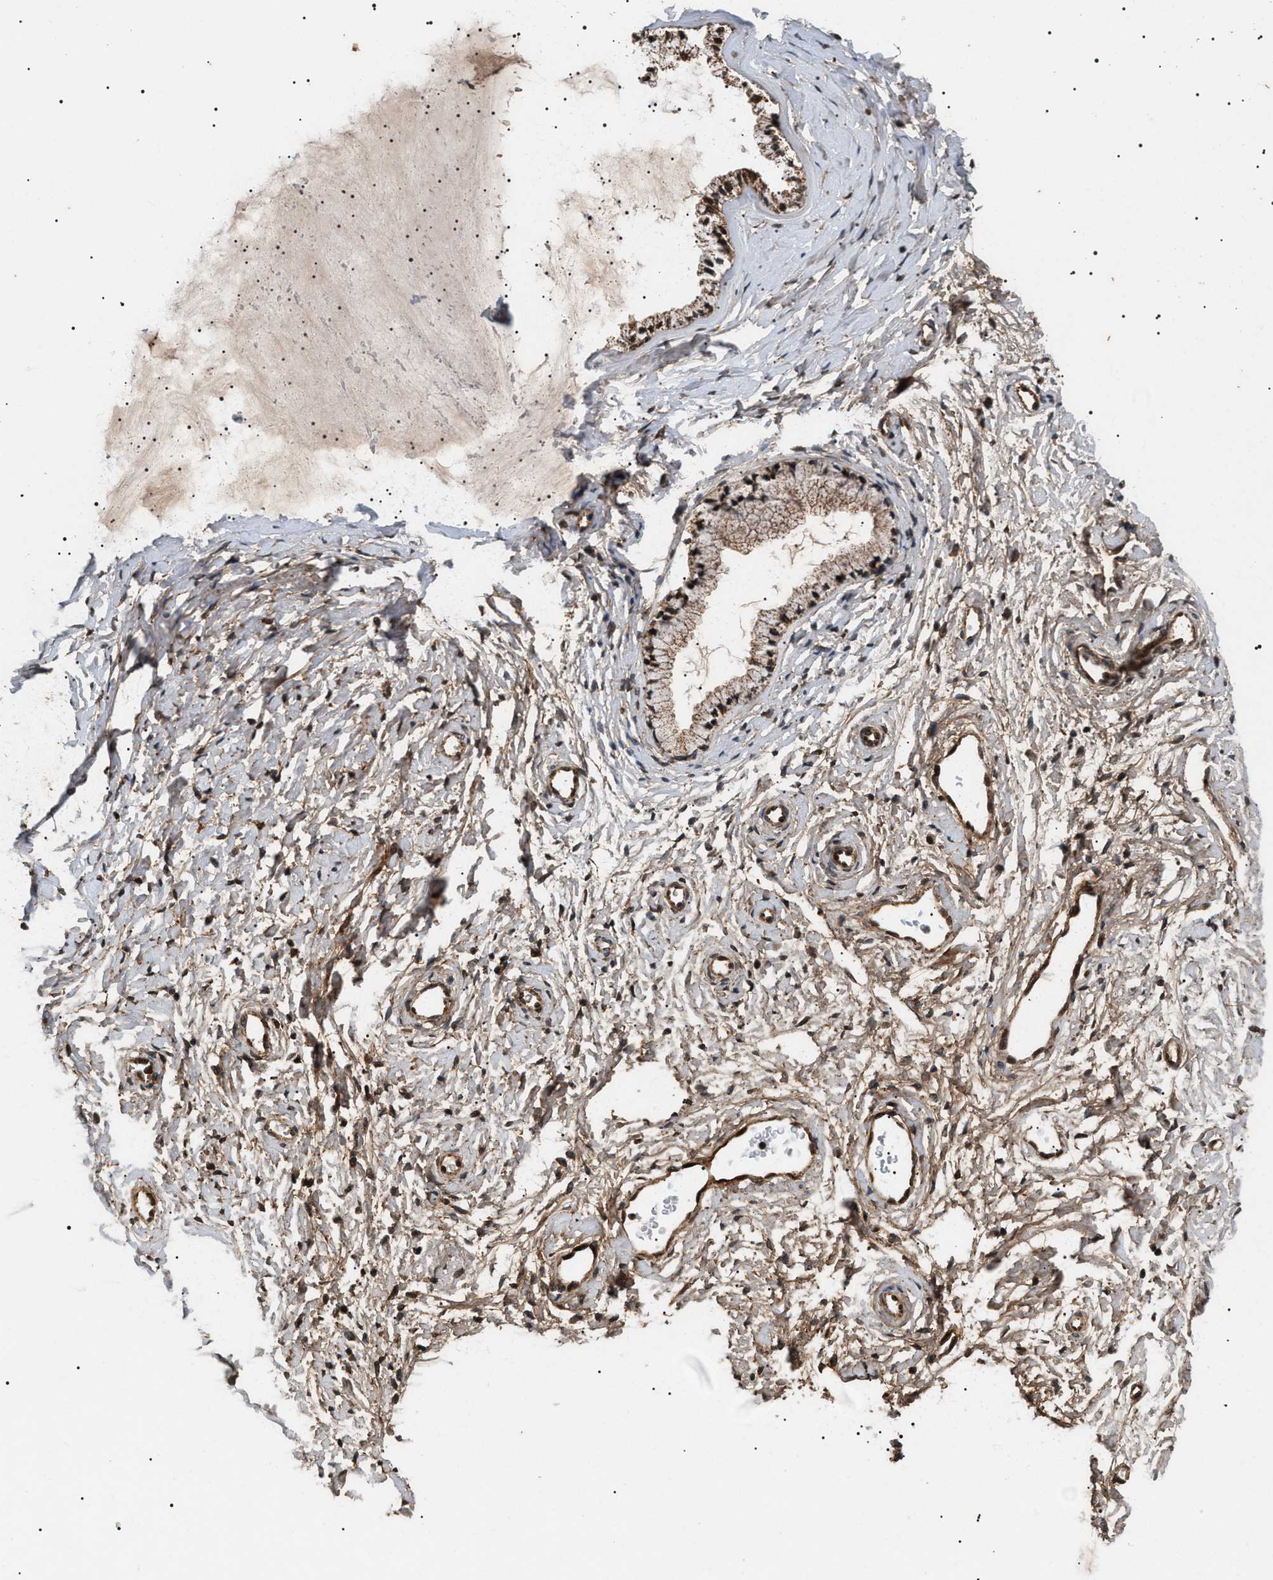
{"staining": {"intensity": "strong", "quantity": ">75%", "location": "cytoplasmic/membranous,nuclear"}, "tissue": "cervix", "cell_type": "Glandular cells", "image_type": "normal", "snomed": [{"axis": "morphology", "description": "Normal tissue, NOS"}, {"axis": "topography", "description": "Cervix"}], "caption": "Benign cervix reveals strong cytoplasmic/membranous,nuclear staining in about >75% of glandular cells, visualized by immunohistochemistry.", "gene": "ZBTB26", "patient": {"sex": "female", "age": 72}}